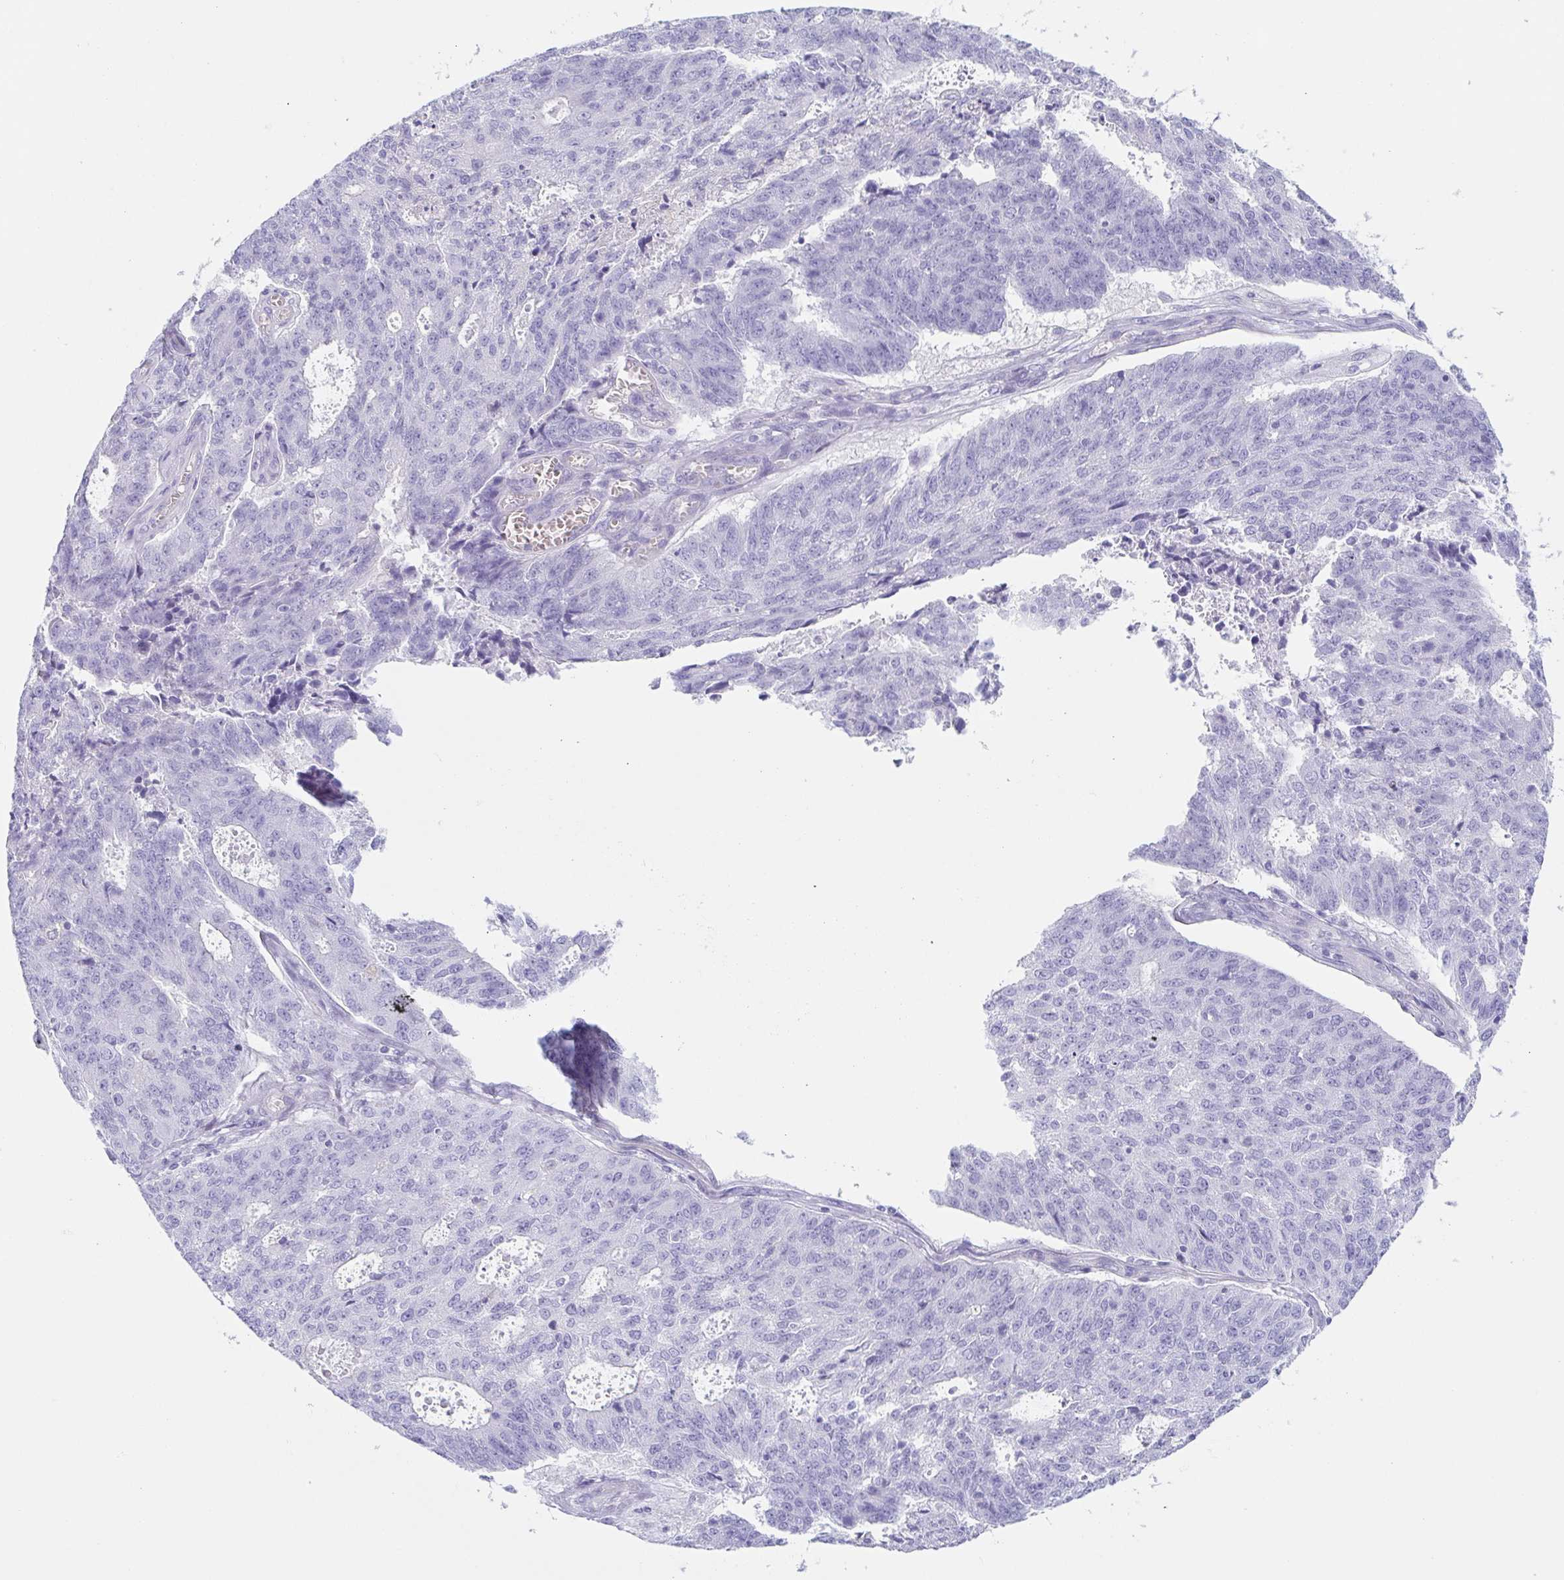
{"staining": {"intensity": "negative", "quantity": "none", "location": "none"}, "tissue": "endometrial cancer", "cell_type": "Tumor cells", "image_type": "cancer", "snomed": [{"axis": "morphology", "description": "Adenocarcinoma, NOS"}, {"axis": "topography", "description": "Endometrium"}], "caption": "DAB immunohistochemical staining of human endometrial cancer shows no significant expression in tumor cells.", "gene": "TAGLN3", "patient": {"sex": "female", "age": 82}}